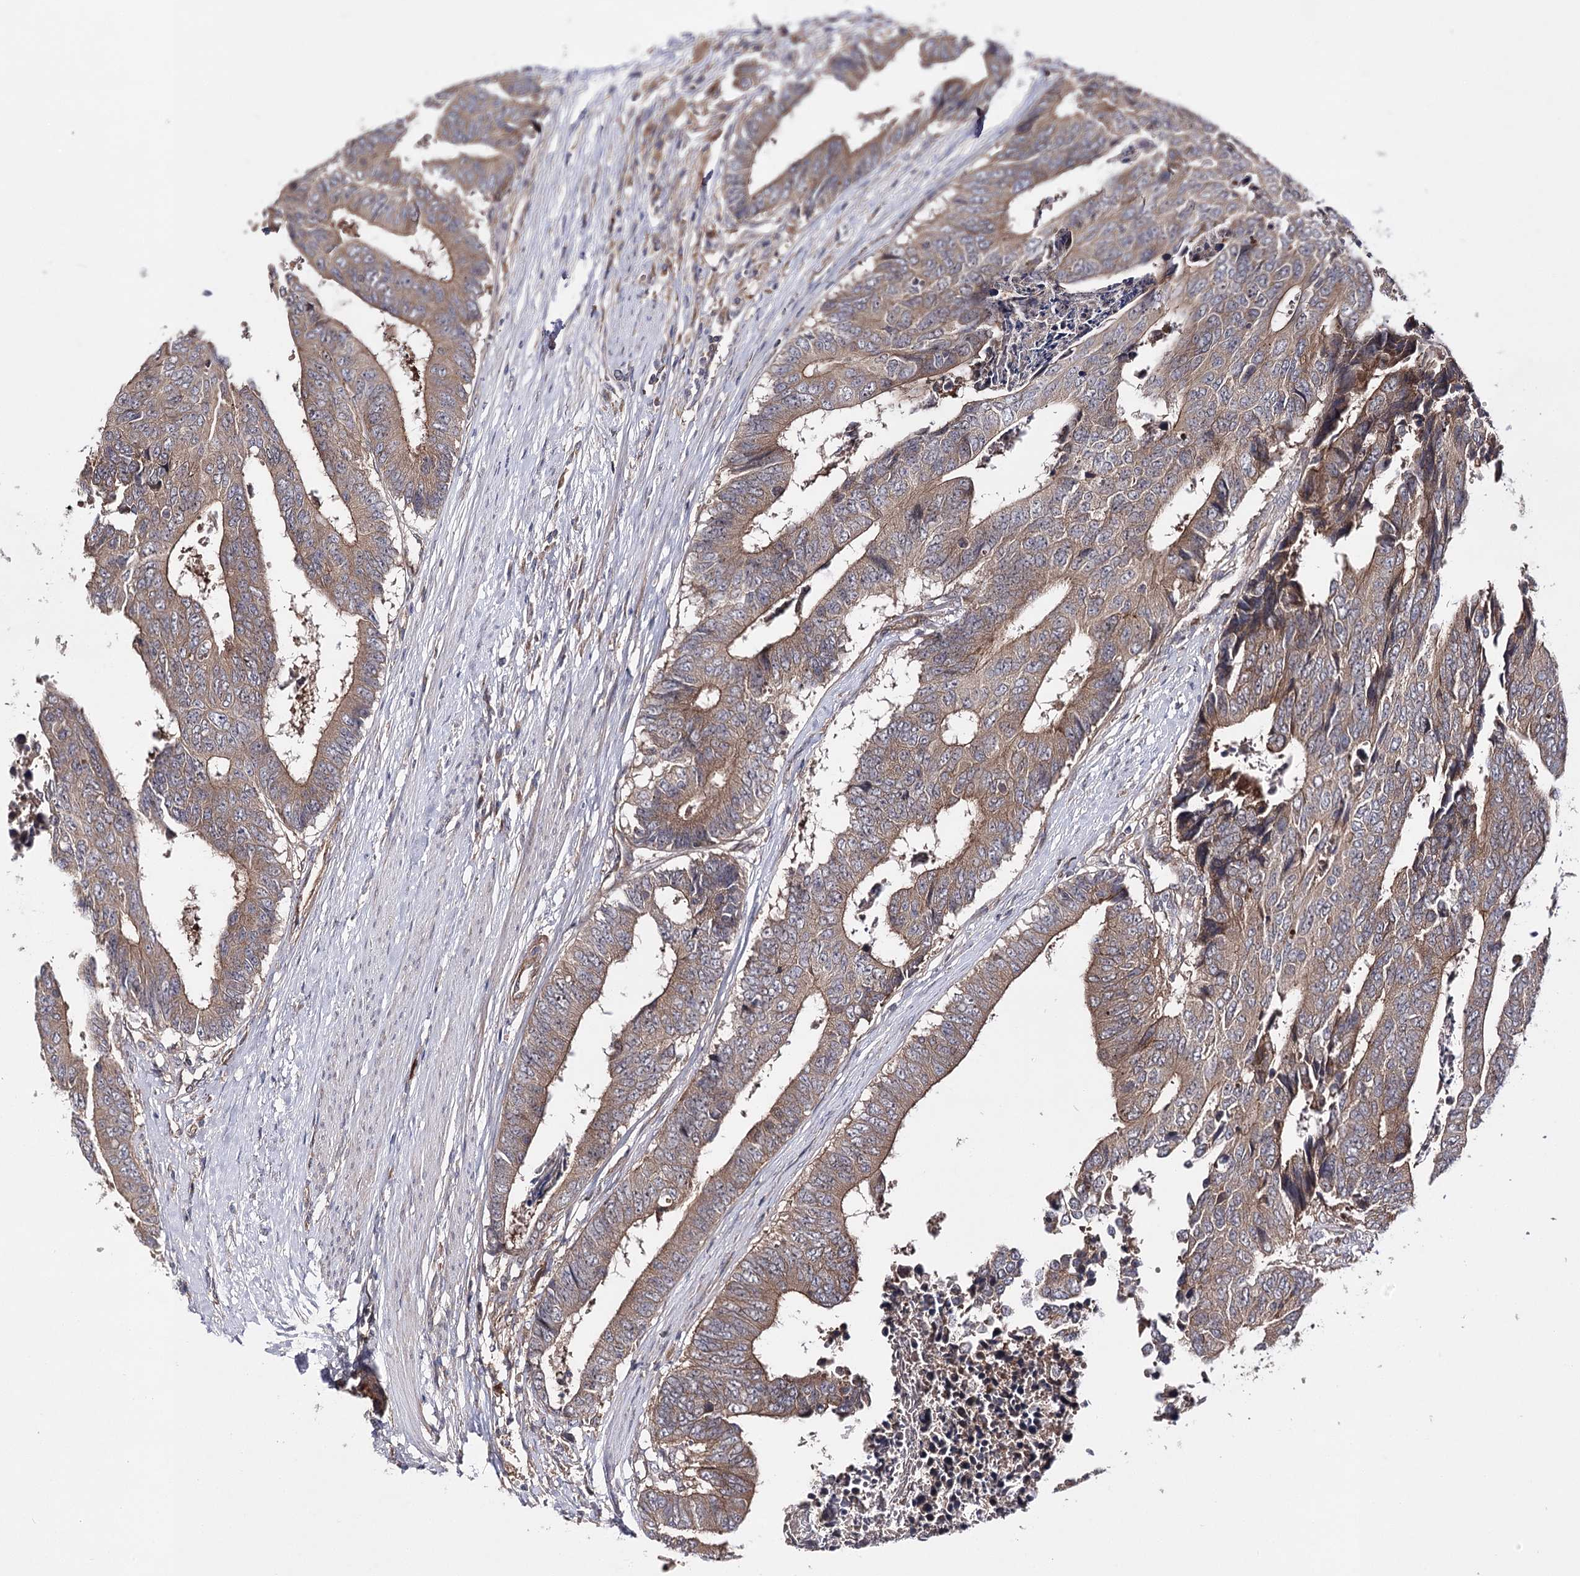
{"staining": {"intensity": "moderate", "quantity": ">75%", "location": "cytoplasmic/membranous"}, "tissue": "colorectal cancer", "cell_type": "Tumor cells", "image_type": "cancer", "snomed": [{"axis": "morphology", "description": "Adenocarcinoma, NOS"}, {"axis": "topography", "description": "Rectum"}], "caption": "Human colorectal cancer (adenocarcinoma) stained with a brown dye exhibits moderate cytoplasmic/membranous positive expression in approximately >75% of tumor cells.", "gene": "BCR", "patient": {"sex": "male", "age": 84}}